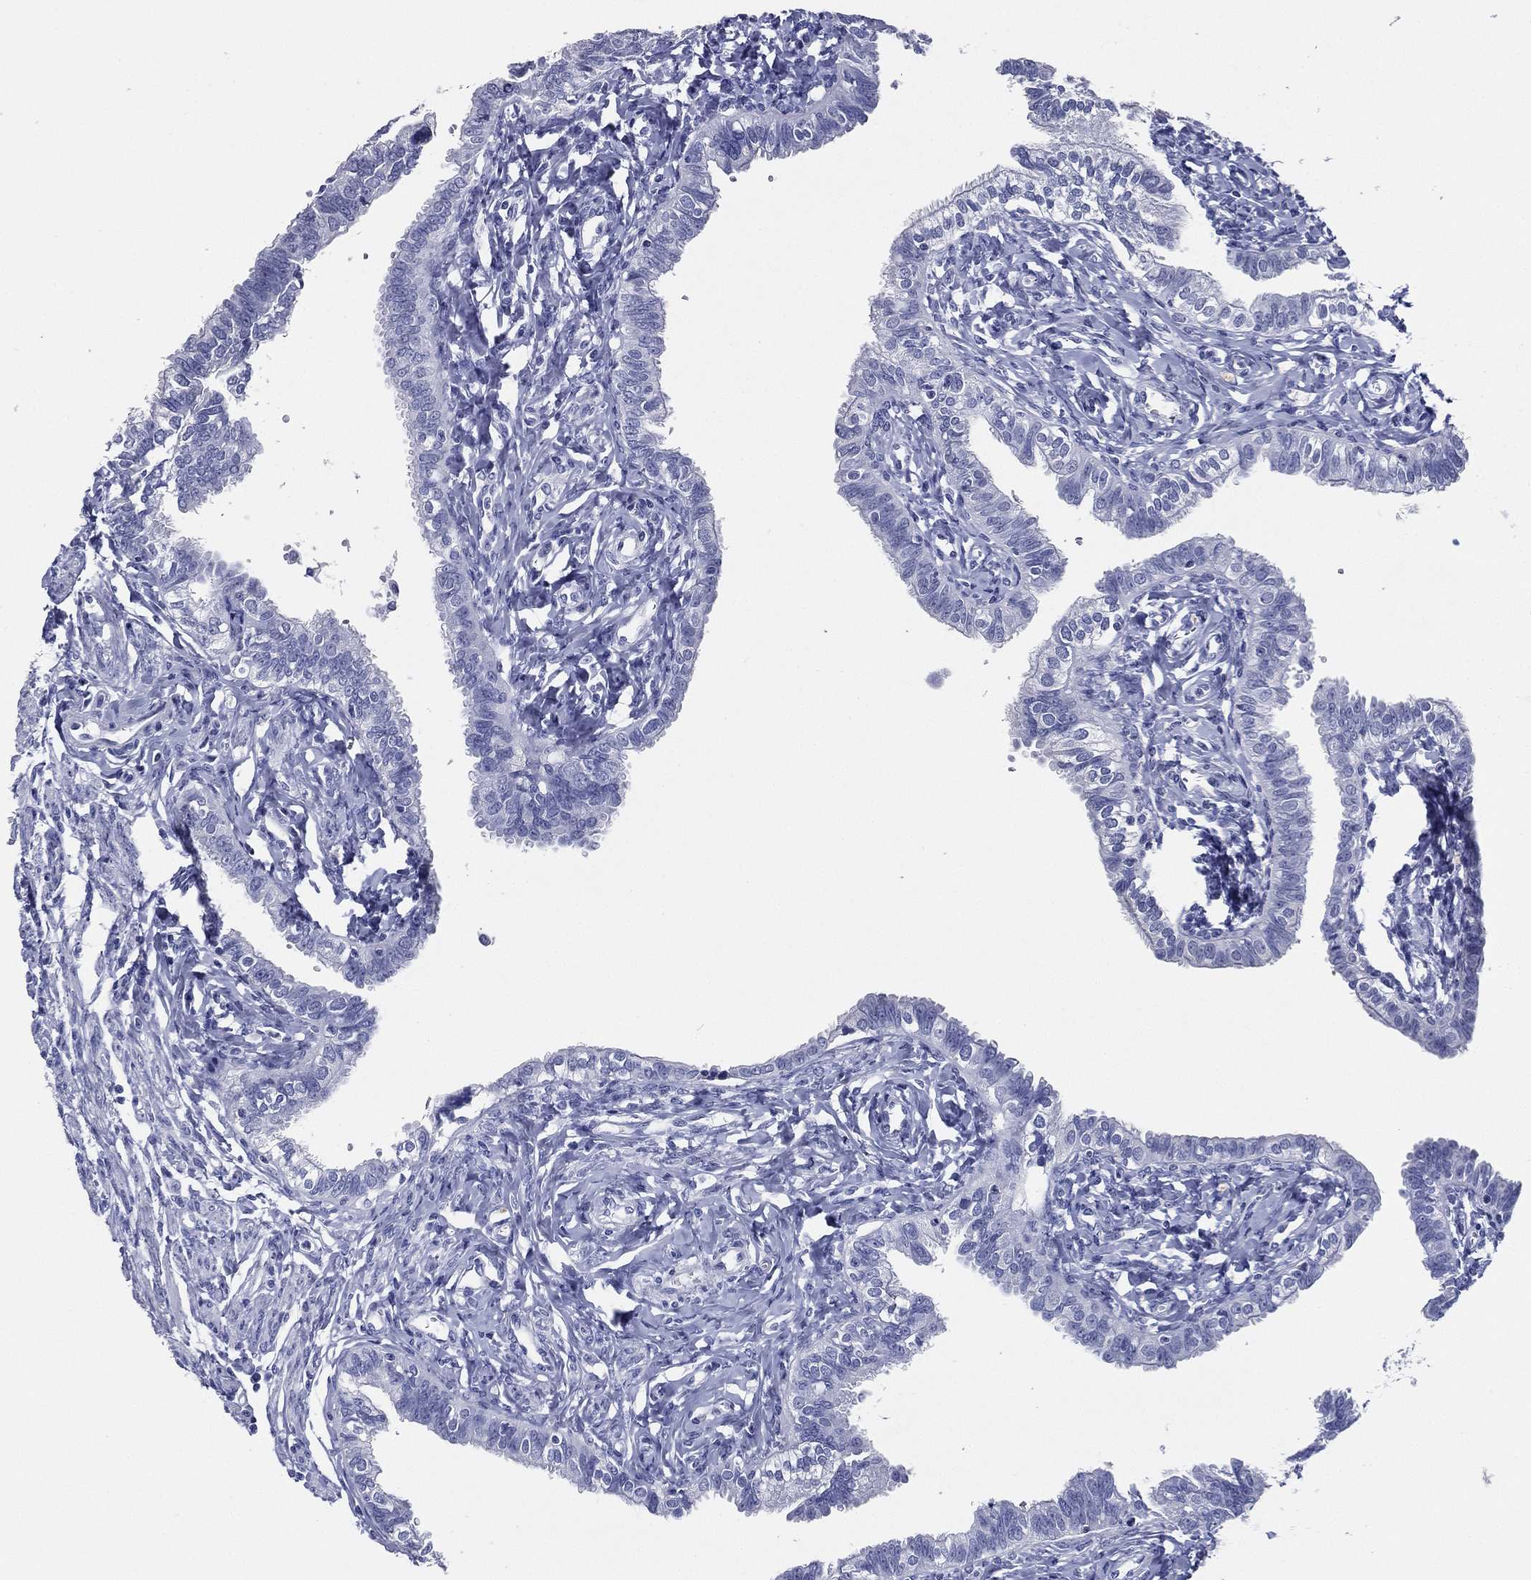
{"staining": {"intensity": "negative", "quantity": "none", "location": "none"}, "tissue": "fallopian tube", "cell_type": "Glandular cells", "image_type": "normal", "snomed": [{"axis": "morphology", "description": "Normal tissue, NOS"}, {"axis": "topography", "description": "Fallopian tube"}], "caption": "IHC of normal human fallopian tube reveals no staining in glandular cells. Nuclei are stained in blue.", "gene": "TFAP2A", "patient": {"sex": "female", "age": 54}}